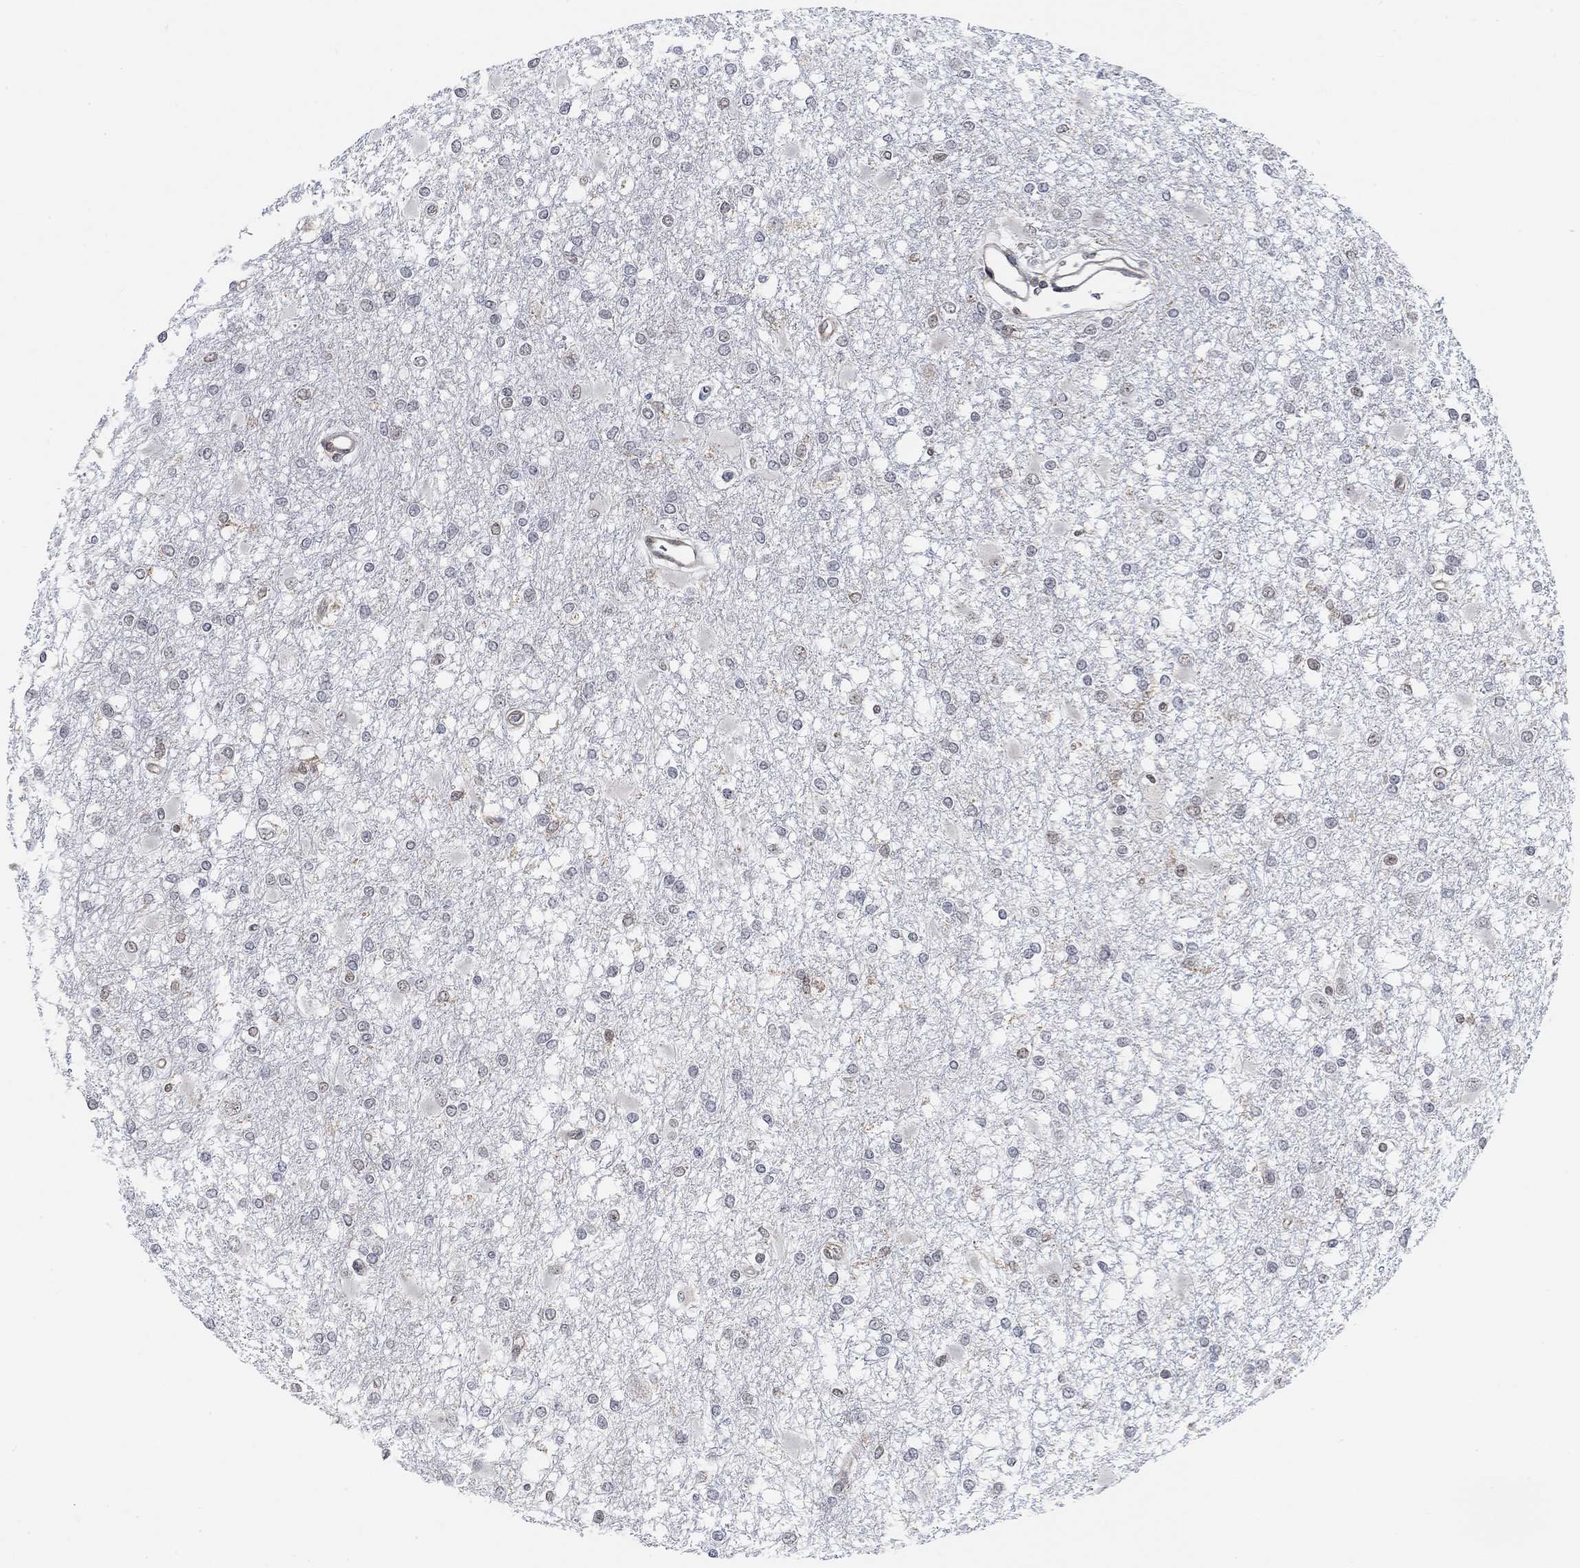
{"staining": {"intensity": "negative", "quantity": "none", "location": "none"}, "tissue": "glioma", "cell_type": "Tumor cells", "image_type": "cancer", "snomed": [{"axis": "morphology", "description": "Glioma, malignant, High grade"}, {"axis": "topography", "description": "Cerebral cortex"}], "caption": "The histopathology image reveals no significant staining in tumor cells of glioma. The staining is performed using DAB (3,3'-diaminobenzidine) brown chromogen with nuclei counter-stained in using hematoxylin.", "gene": "PWWP2B", "patient": {"sex": "male", "age": 79}}